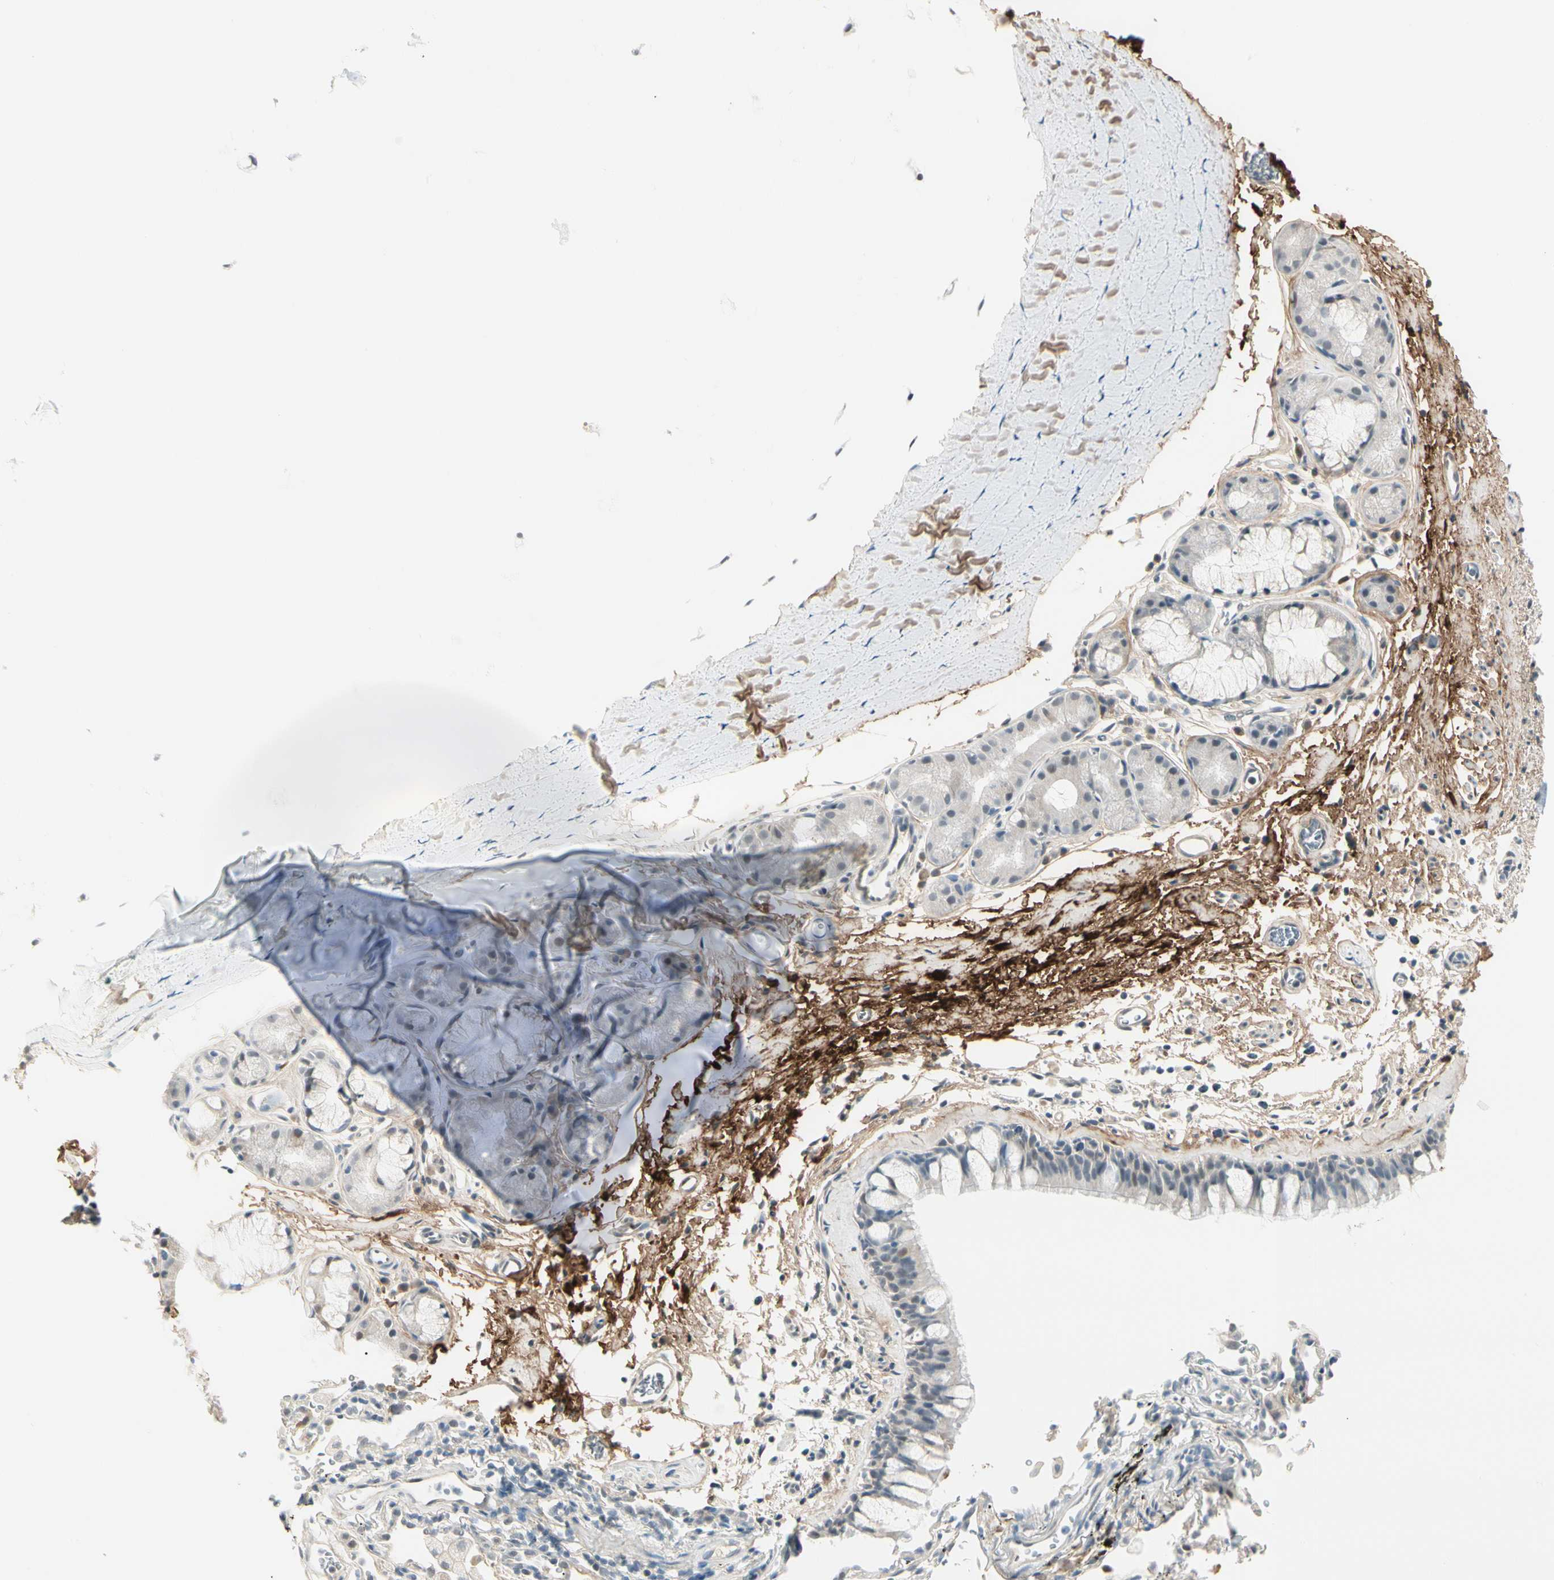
{"staining": {"intensity": "negative", "quantity": "none", "location": "none"}, "tissue": "bronchus", "cell_type": "Respiratory epithelial cells", "image_type": "normal", "snomed": [{"axis": "morphology", "description": "Normal tissue, NOS"}, {"axis": "morphology", "description": "Malignant melanoma, Metastatic site"}, {"axis": "topography", "description": "Bronchus"}, {"axis": "topography", "description": "Lung"}], "caption": "High power microscopy image of an immunohistochemistry (IHC) photomicrograph of normal bronchus, revealing no significant expression in respiratory epithelial cells.", "gene": "ASPN", "patient": {"sex": "male", "age": 64}}